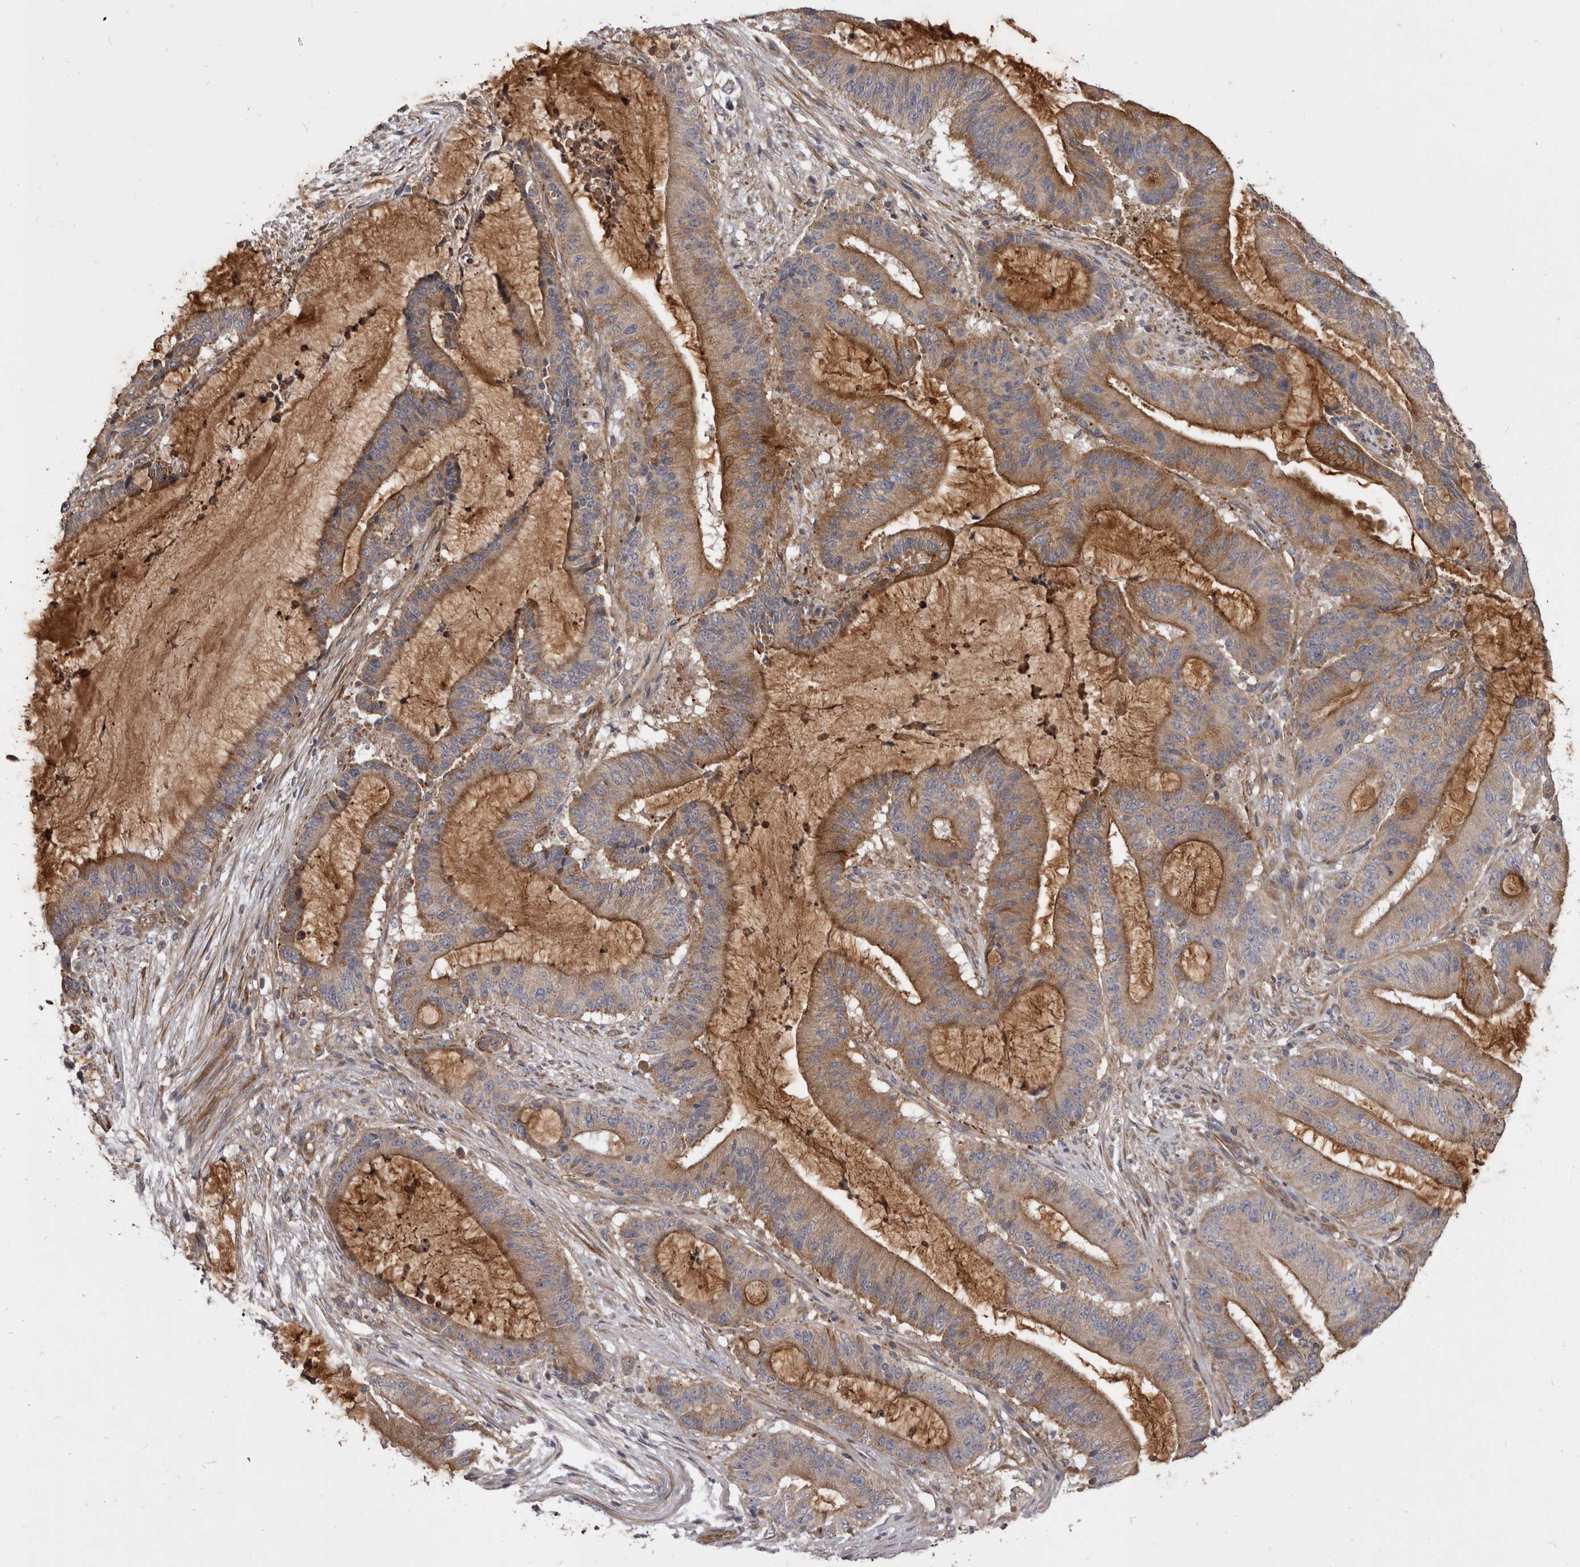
{"staining": {"intensity": "moderate", "quantity": ">75%", "location": "cytoplasmic/membranous"}, "tissue": "liver cancer", "cell_type": "Tumor cells", "image_type": "cancer", "snomed": [{"axis": "morphology", "description": "Normal tissue, NOS"}, {"axis": "morphology", "description": "Cholangiocarcinoma"}, {"axis": "topography", "description": "Liver"}, {"axis": "topography", "description": "Peripheral nerve tissue"}], "caption": "Immunohistochemistry (IHC) photomicrograph of neoplastic tissue: liver cancer stained using IHC exhibits medium levels of moderate protein expression localized specifically in the cytoplasmic/membranous of tumor cells, appearing as a cytoplasmic/membranous brown color.", "gene": "VPS45", "patient": {"sex": "female", "age": 73}}